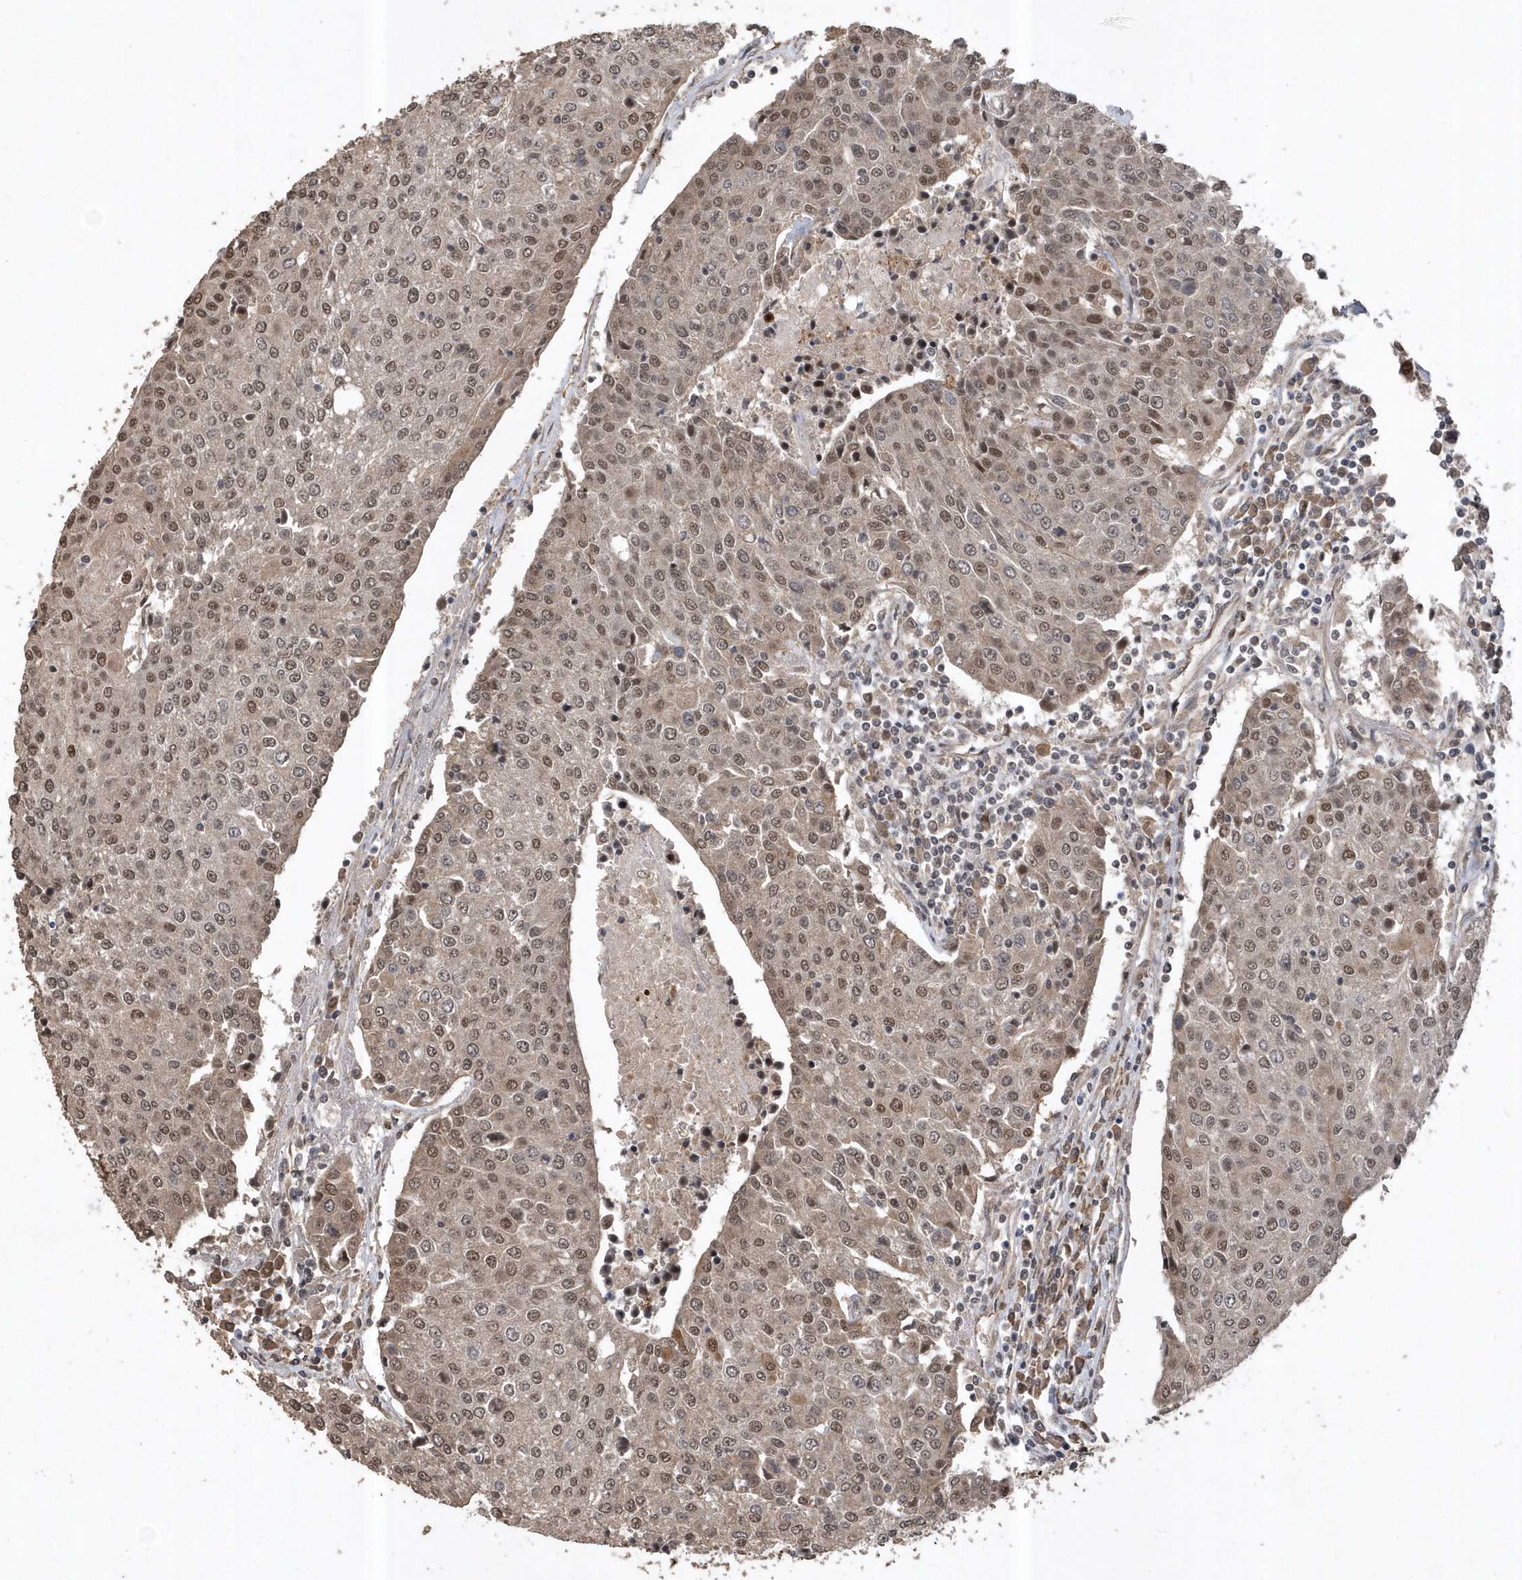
{"staining": {"intensity": "moderate", "quantity": ">75%", "location": "nuclear"}, "tissue": "urothelial cancer", "cell_type": "Tumor cells", "image_type": "cancer", "snomed": [{"axis": "morphology", "description": "Urothelial carcinoma, High grade"}, {"axis": "topography", "description": "Urinary bladder"}], "caption": "Tumor cells exhibit moderate nuclear expression in about >75% of cells in urothelial cancer. (Stains: DAB (3,3'-diaminobenzidine) in brown, nuclei in blue, Microscopy: brightfield microscopy at high magnification).", "gene": "INTS12", "patient": {"sex": "female", "age": 85}}